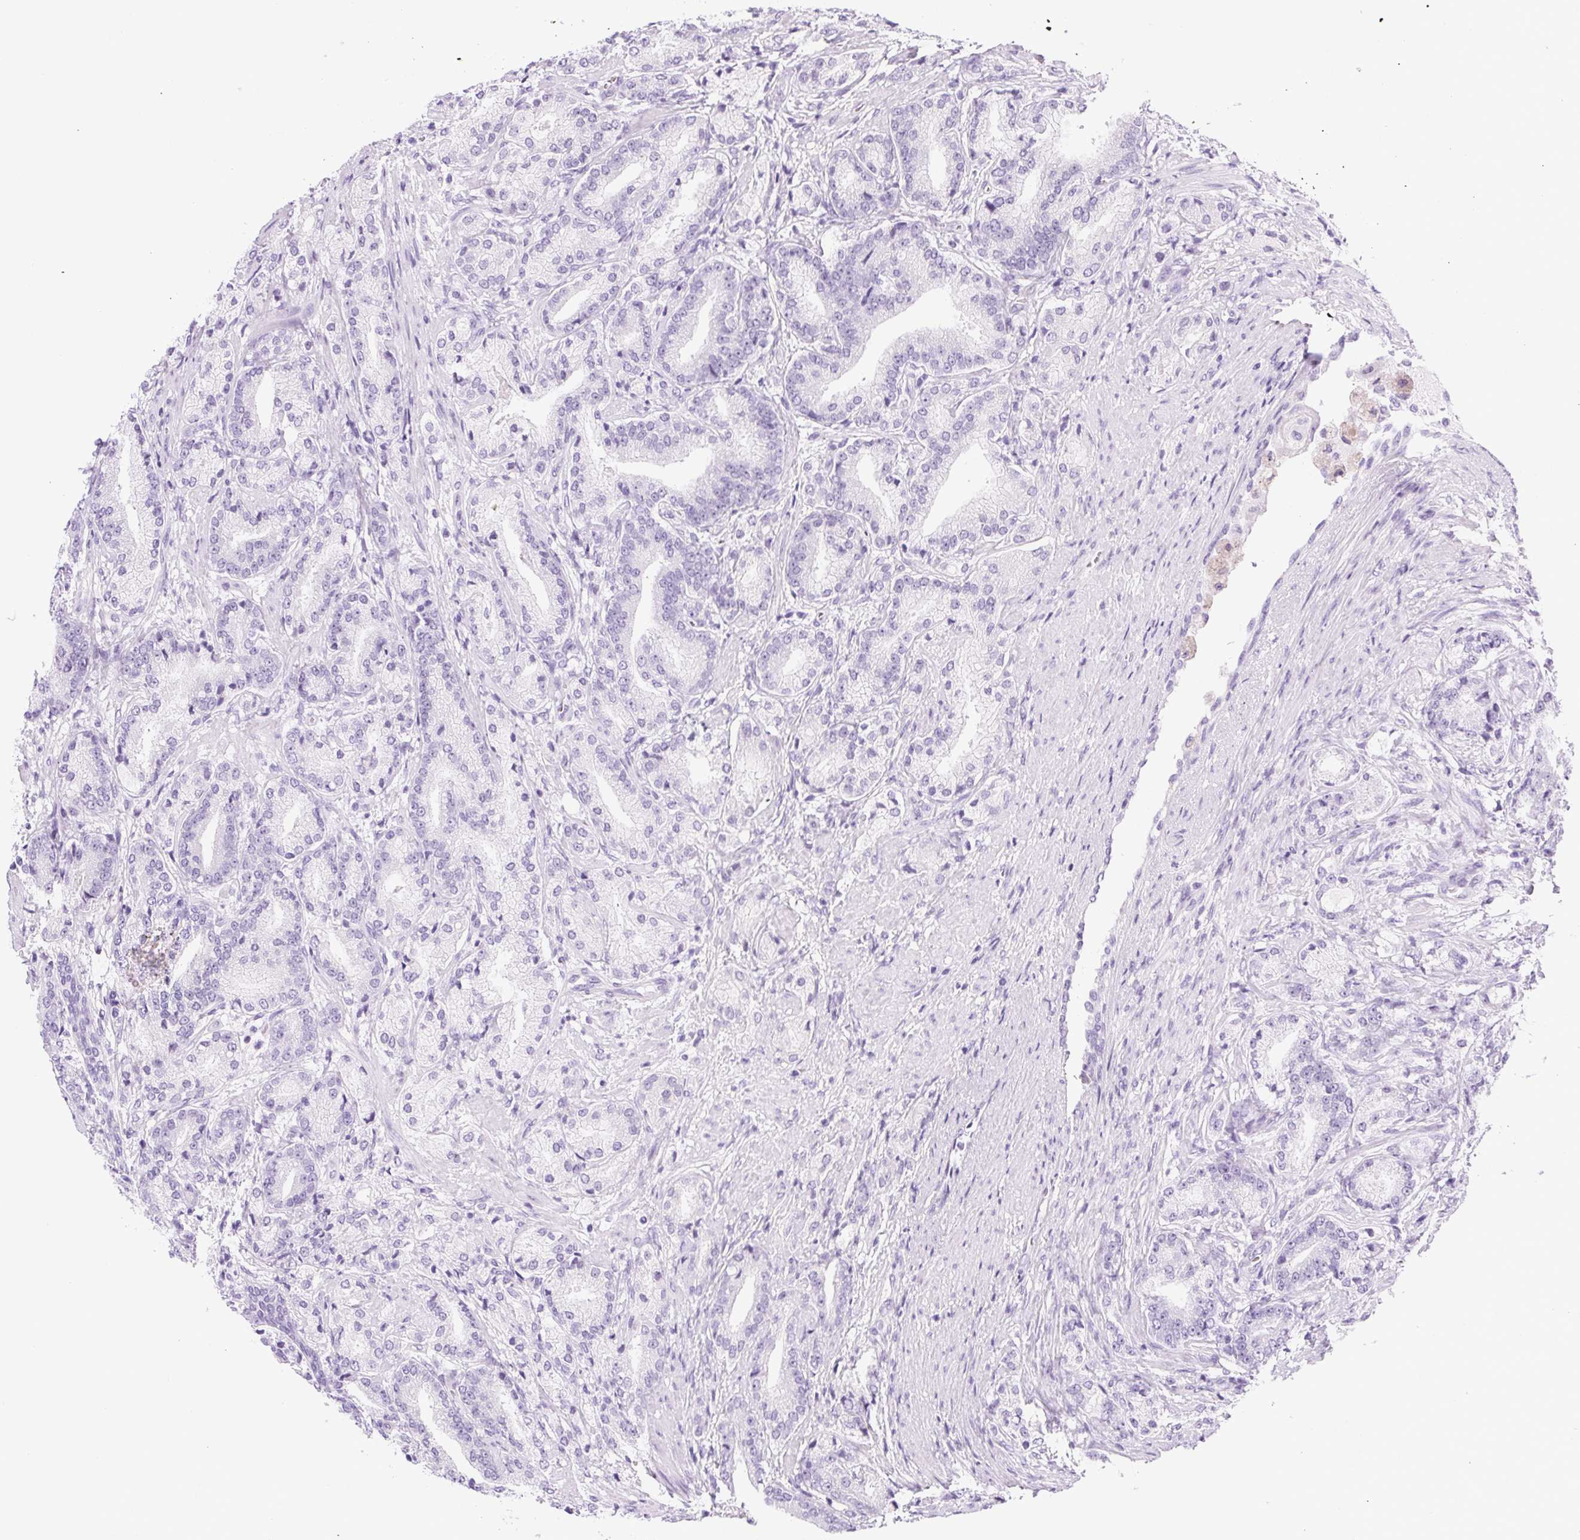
{"staining": {"intensity": "negative", "quantity": "none", "location": "none"}, "tissue": "prostate cancer", "cell_type": "Tumor cells", "image_type": "cancer", "snomed": [{"axis": "morphology", "description": "Adenocarcinoma, High grade"}, {"axis": "topography", "description": "Prostate and seminal vesicle, NOS"}], "caption": "A histopathology image of prostate cancer stained for a protein reveals no brown staining in tumor cells. (Brightfield microscopy of DAB immunohistochemistry at high magnification).", "gene": "SPACA5B", "patient": {"sex": "male", "age": 61}}